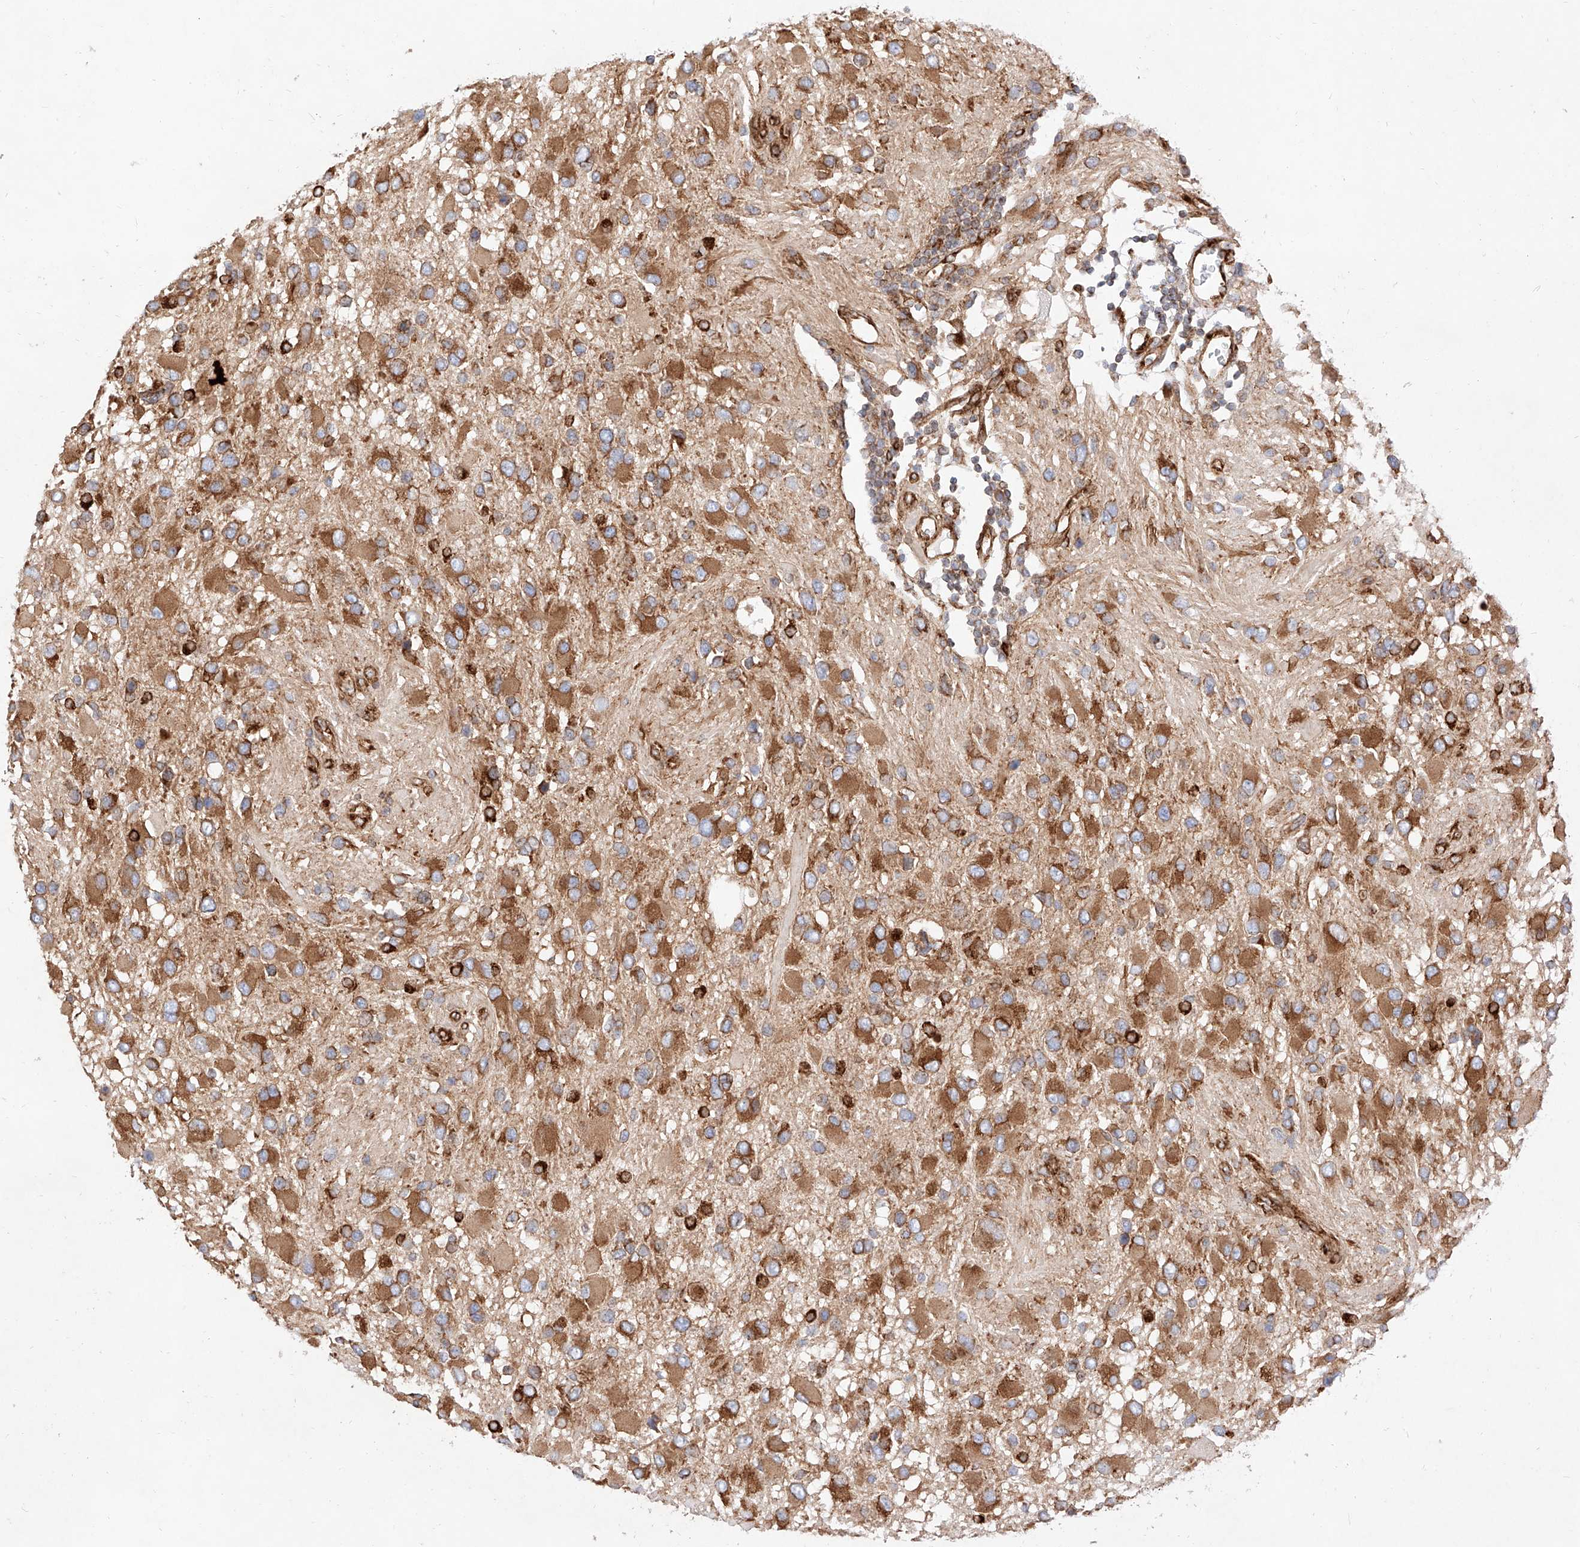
{"staining": {"intensity": "moderate", "quantity": ">75%", "location": "cytoplasmic/membranous"}, "tissue": "glioma", "cell_type": "Tumor cells", "image_type": "cancer", "snomed": [{"axis": "morphology", "description": "Glioma, malignant, High grade"}, {"axis": "topography", "description": "Brain"}], "caption": "Malignant glioma (high-grade) was stained to show a protein in brown. There is medium levels of moderate cytoplasmic/membranous staining in about >75% of tumor cells.", "gene": "CSGALNACT2", "patient": {"sex": "male", "age": 53}}